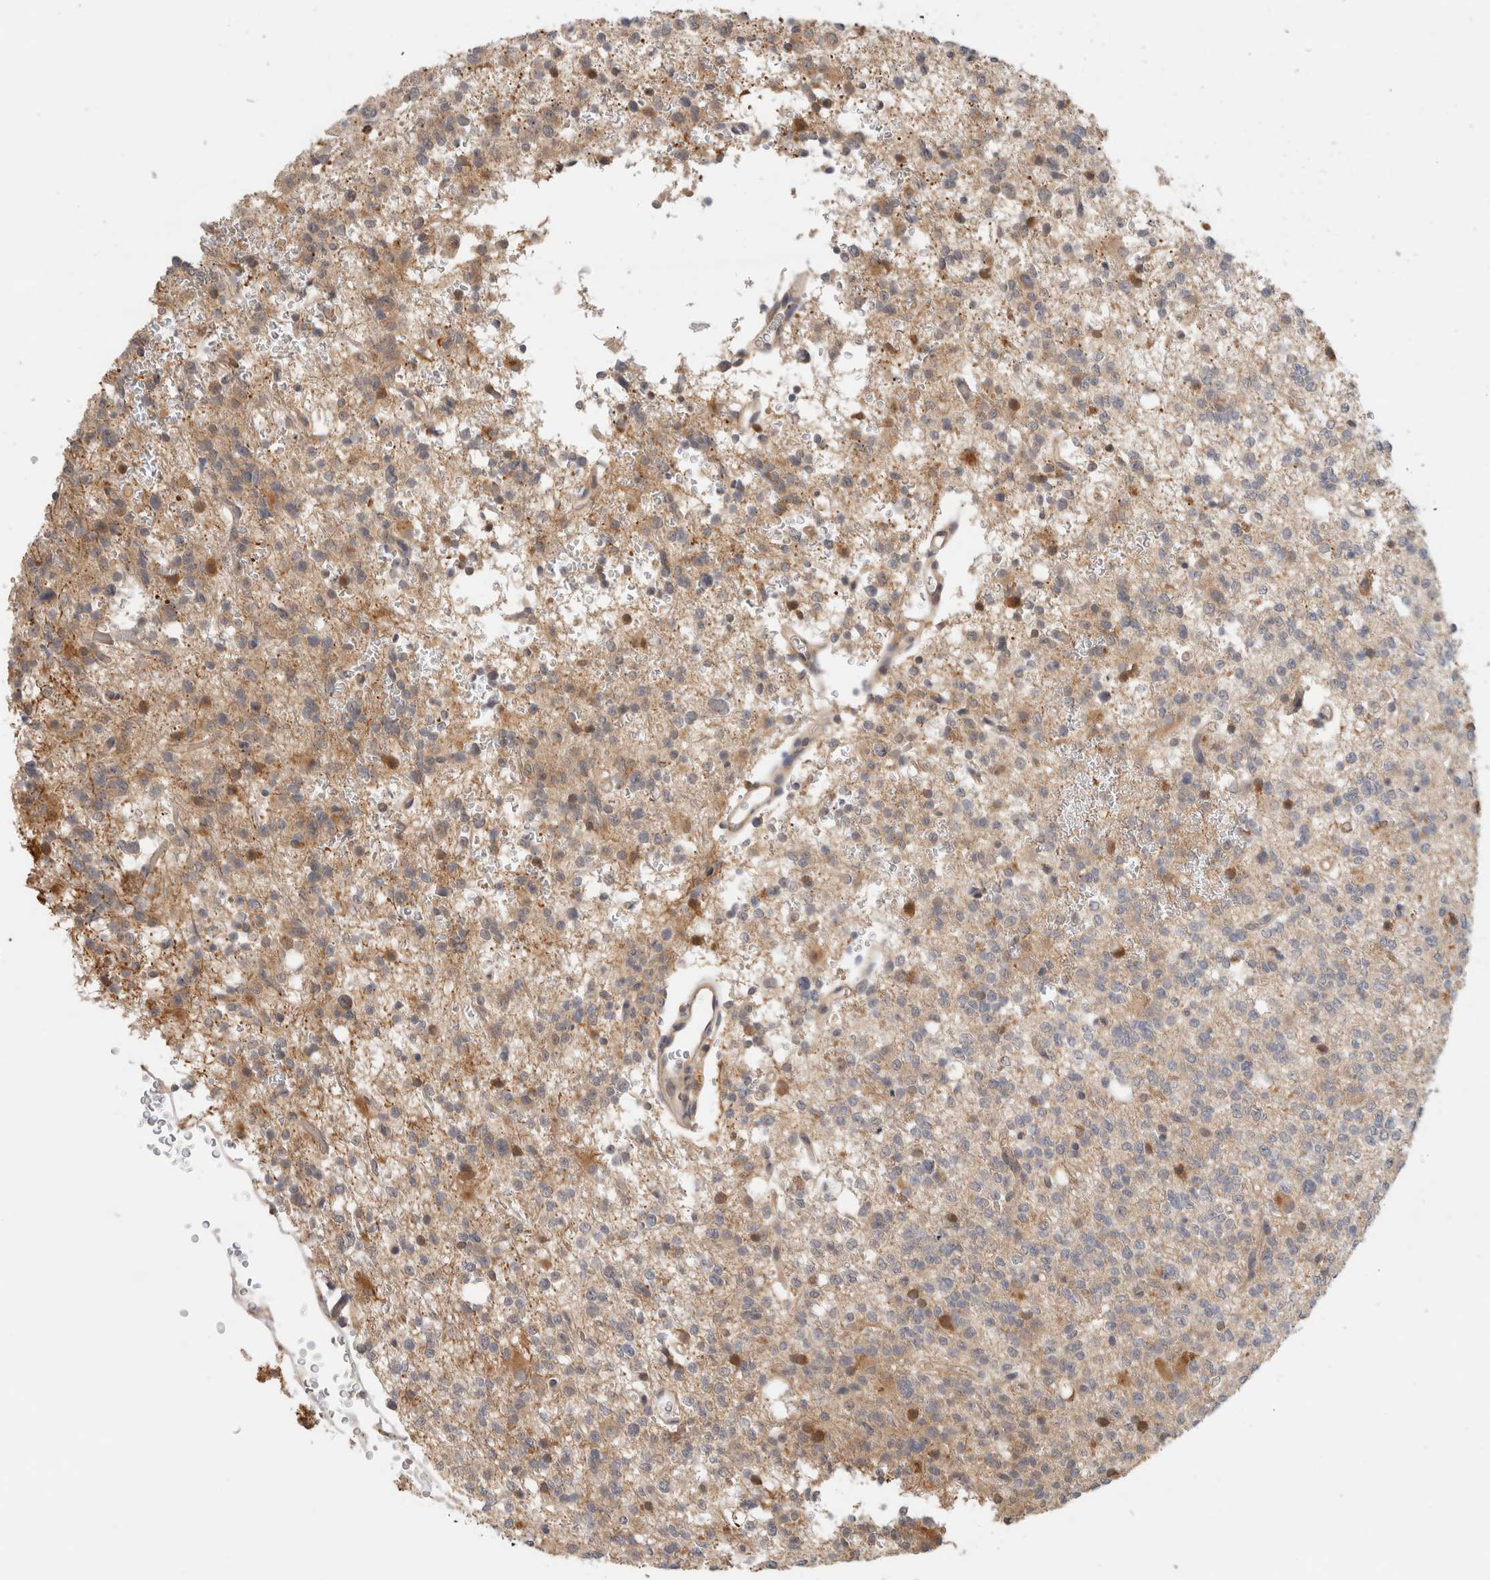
{"staining": {"intensity": "moderate", "quantity": "<25%", "location": "cytoplasmic/membranous"}, "tissue": "glioma", "cell_type": "Tumor cells", "image_type": "cancer", "snomed": [{"axis": "morphology", "description": "Glioma, malignant, High grade"}, {"axis": "topography", "description": "Brain"}], "caption": "Moderate cytoplasmic/membranous expression for a protein is seen in approximately <25% of tumor cells of glioma using immunohistochemistry.", "gene": "SGK1", "patient": {"sex": "female", "age": 62}}